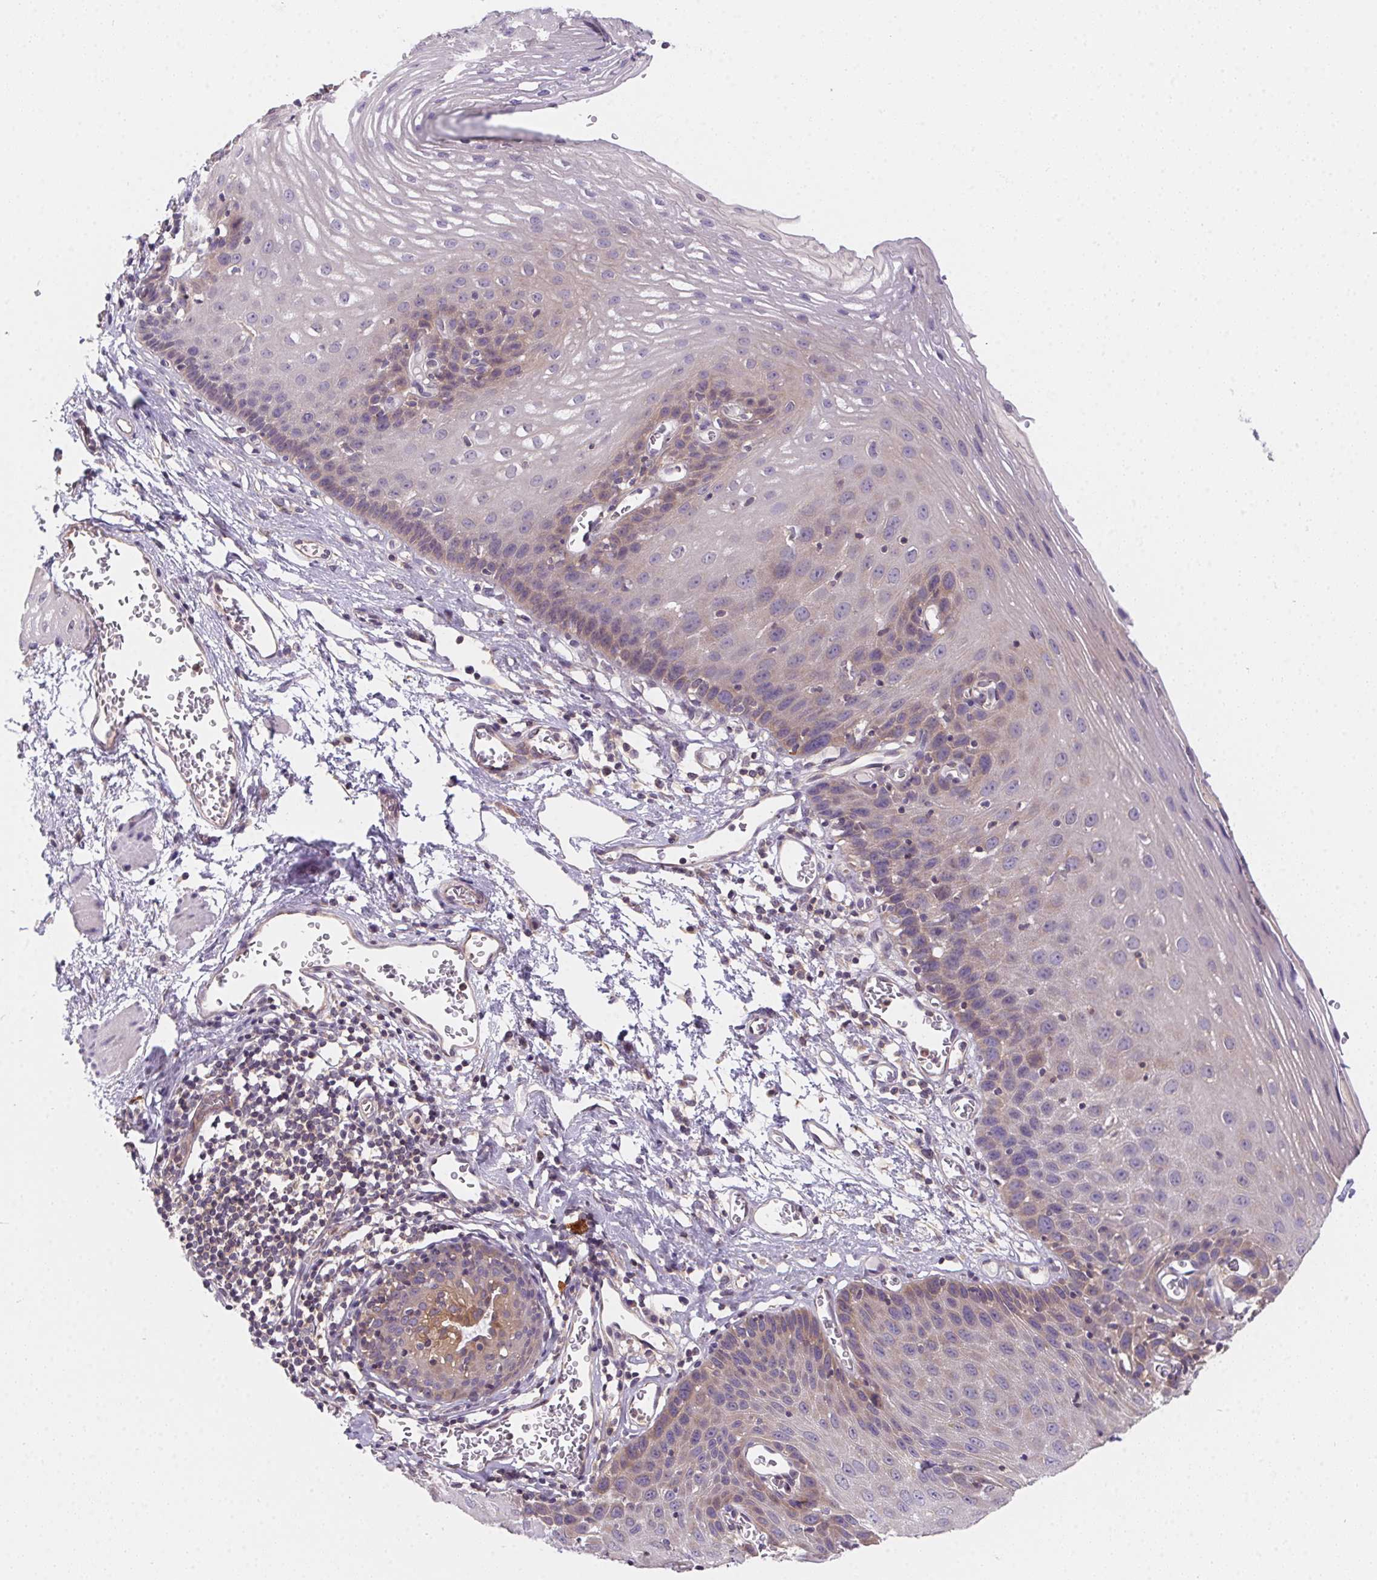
{"staining": {"intensity": "weak", "quantity": "<25%", "location": "cytoplasmic/membranous"}, "tissue": "esophagus", "cell_type": "Squamous epithelial cells", "image_type": "normal", "snomed": [{"axis": "morphology", "description": "Normal tissue, NOS"}, {"axis": "topography", "description": "Esophagus"}], "caption": "High power microscopy micrograph of an IHC micrograph of normal esophagus, revealing no significant positivity in squamous epithelial cells. (DAB (3,3'-diaminobenzidine) immunohistochemistry (IHC) visualized using brightfield microscopy, high magnification).", "gene": "PRKAA1", "patient": {"sex": "male", "age": 72}}